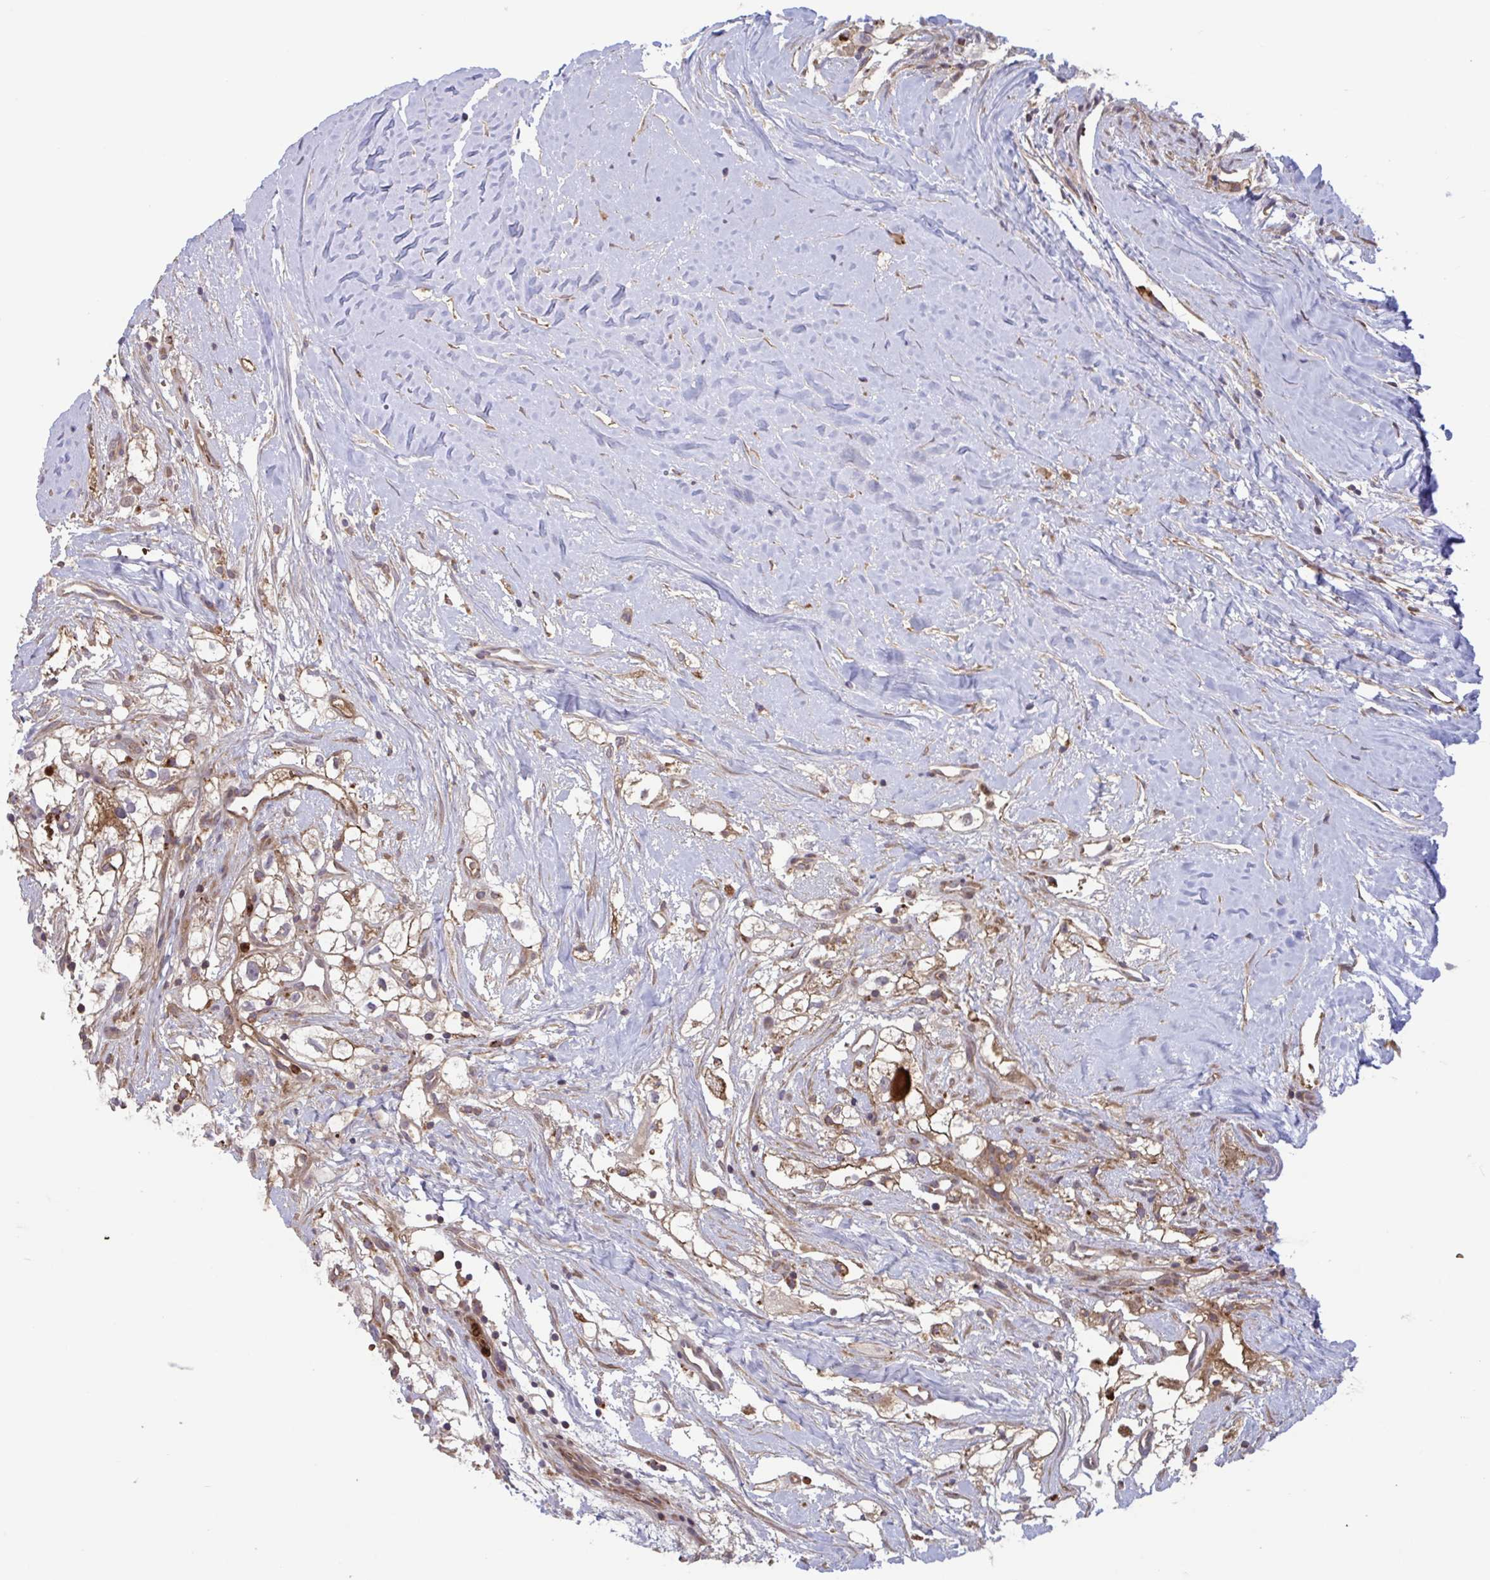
{"staining": {"intensity": "weak", "quantity": ">75%", "location": "cytoplasmic/membranous"}, "tissue": "renal cancer", "cell_type": "Tumor cells", "image_type": "cancer", "snomed": [{"axis": "morphology", "description": "Adenocarcinoma, NOS"}, {"axis": "topography", "description": "Kidney"}], "caption": "Immunohistochemistry (IHC) staining of renal cancer (adenocarcinoma), which demonstrates low levels of weak cytoplasmic/membranous staining in approximately >75% of tumor cells indicating weak cytoplasmic/membranous protein staining. The staining was performed using DAB (brown) for protein detection and nuclei were counterstained in hematoxylin (blue).", "gene": "IL1R1", "patient": {"sex": "male", "age": 59}}